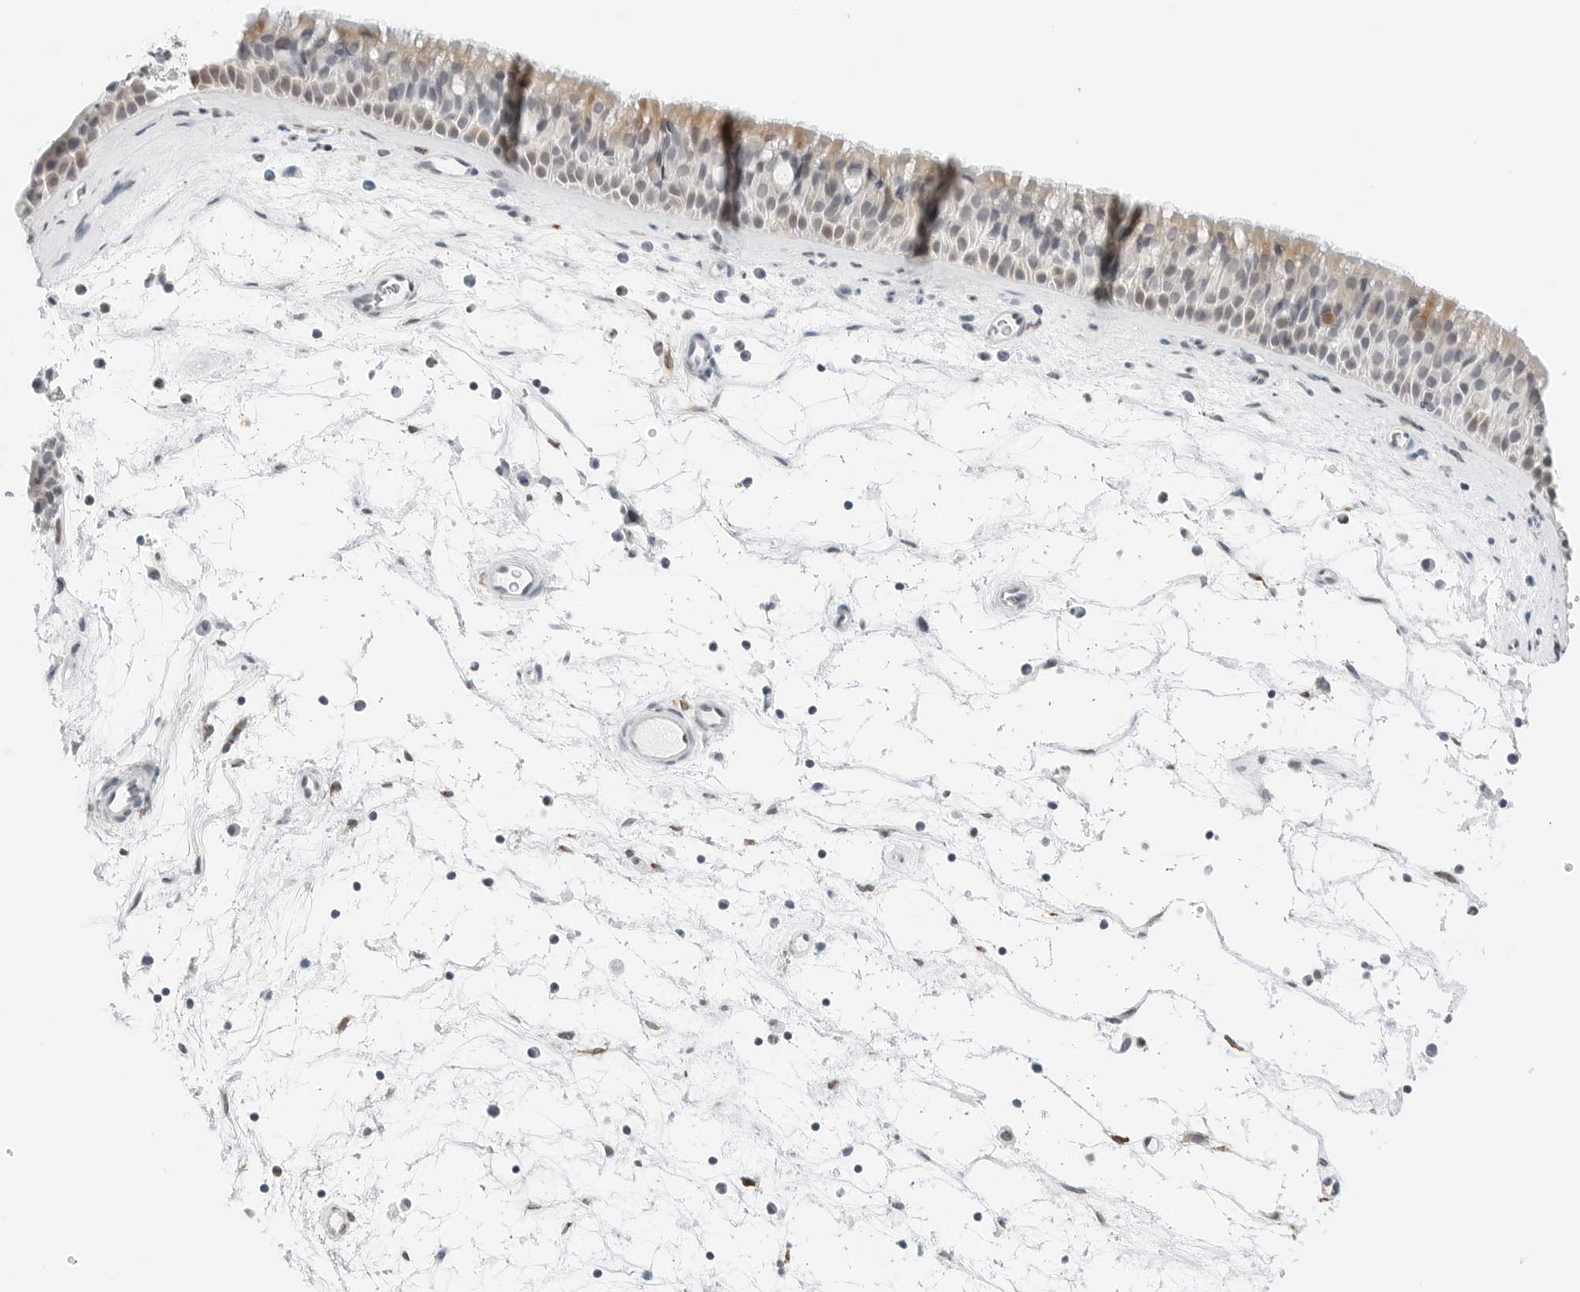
{"staining": {"intensity": "moderate", "quantity": "25%-75%", "location": "cytoplasmic/membranous"}, "tissue": "nasopharynx", "cell_type": "Respiratory epithelial cells", "image_type": "normal", "snomed": [{"axis": "morphology", "description": "Normal tissue, NOS"}, {"axis": "topography", "description": "Nasopharynx"}], "caption": "Protein positivity by immunohistochemistry reveals moderate cytoplasmic/membranous positivity in approximately 25%-75% of respiratory epithelial cells in unremarkable nasopharynx. Nuclei are stained in blue.", "gene": "P4HA2", "patient": {"sex": "male", "age": 64}}